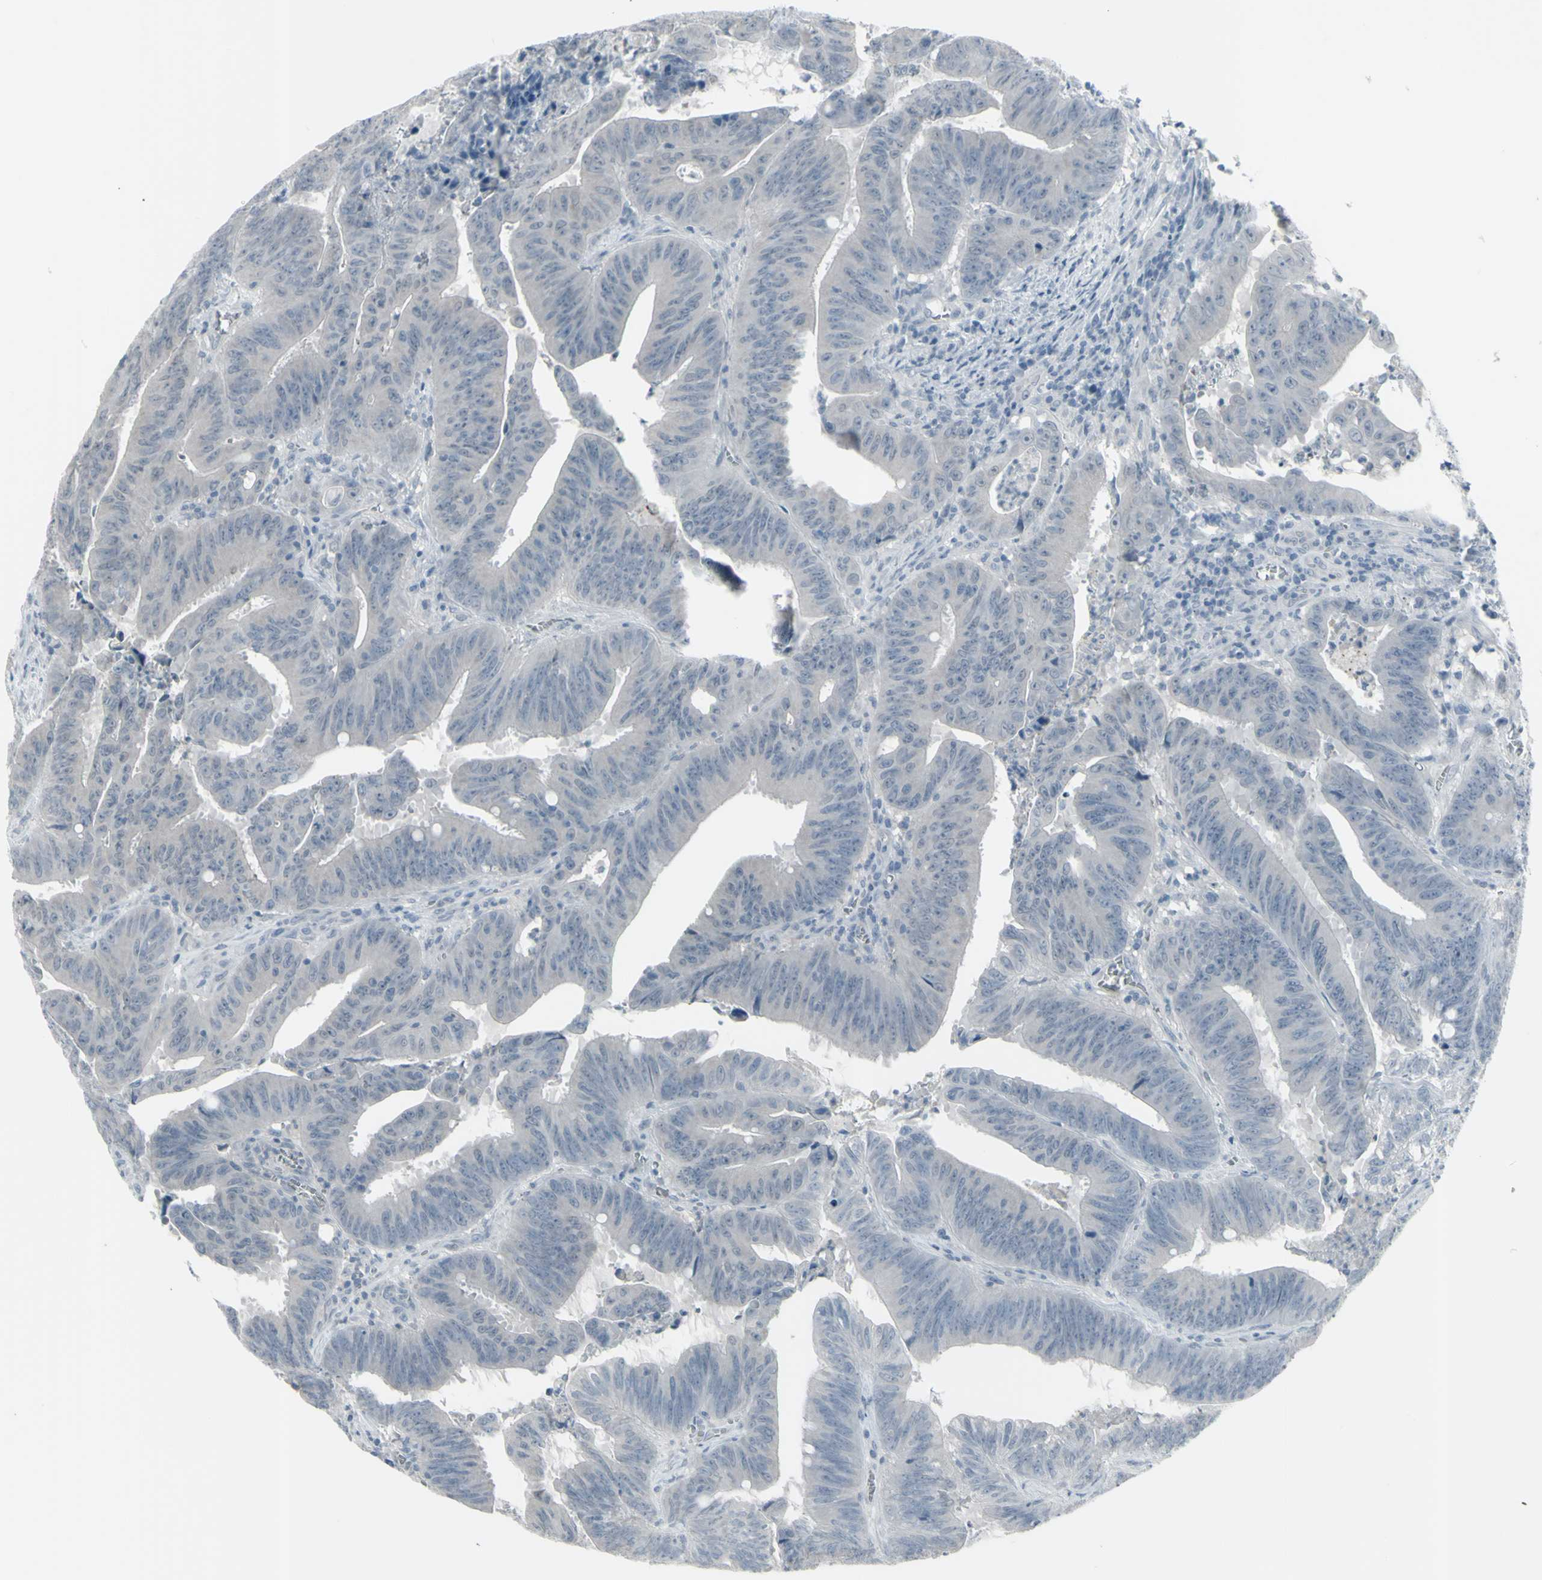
{"staining": {"intensity": "negative", "quantity": "none", "location": "none"}, "tissue": "colorectal cancer", "cell_type": "Tumor cells", "image_type": "cancer", "snomed": [{"axis": "morphology", "description": "Adenocarcinoma, NOS"}, {"axis": "topography", "description": "Colon"}], "caption": "Tumor cells are negative for brown protein staining in colorectal cancer.", "gene": "RAB3A", "patient": {"sex": "male", "age": 45}}